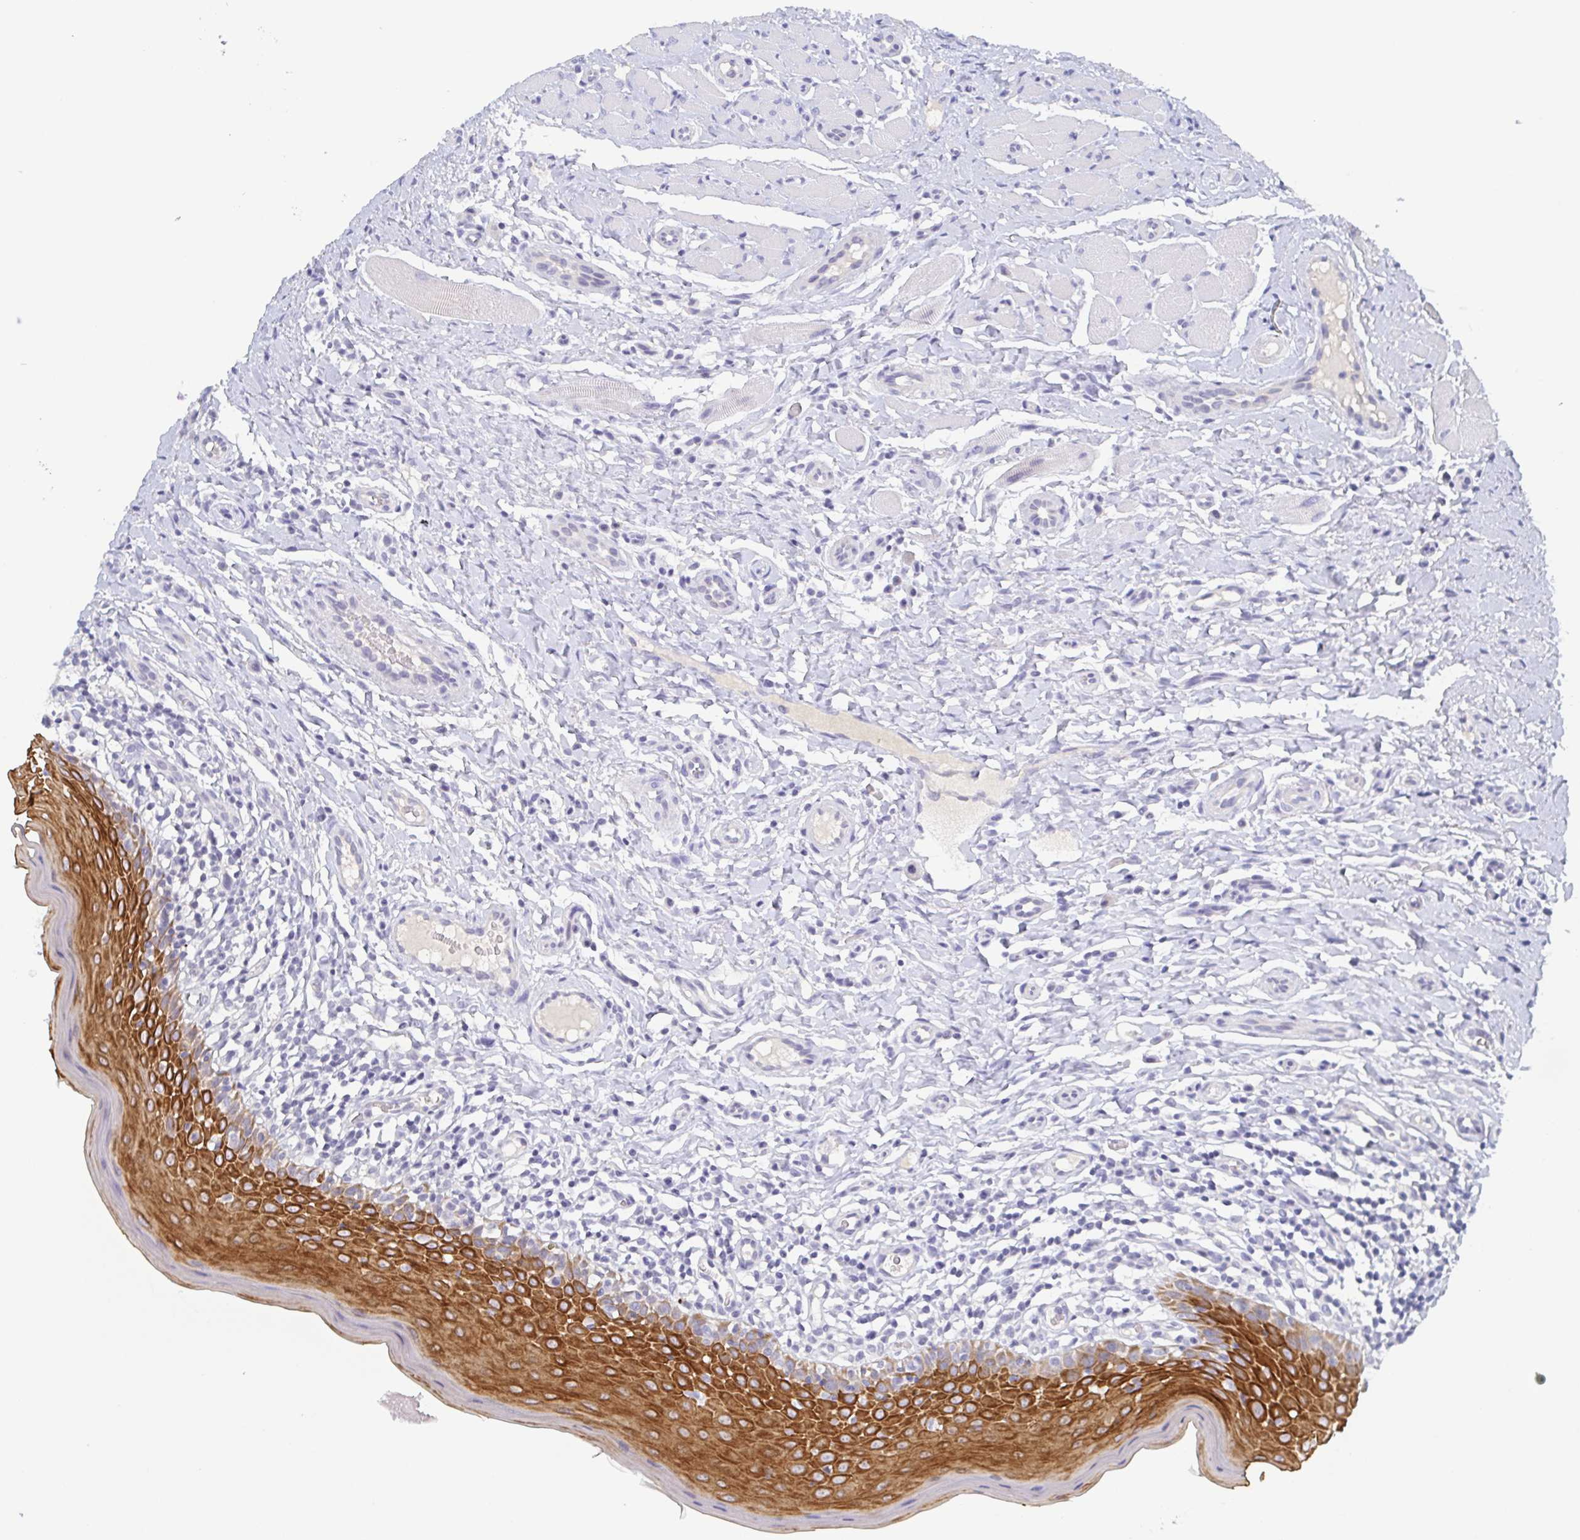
{"staining": {"intensity": "strong", "quantity": "25%-75%", "location": "cytoplasmic/membranous"}, "tissue": "oral mucosa", "cell_type": "Squamous epithelial cells", "image_type": "normal", "snomed": [{"axis": "morphology", "description": "Normal tissue, NOS"}, {"axis": "topography", "description": "Oral tissue"}, {"axis": "topography", "description": "Tounge, NOS"}], "caption": "The photomicrograph demonstrates immunohistochemical staining of unremarkable oral mucosa. There is strong cytoplasmic/membranous expression is present in approximately 25%-75% of squamous epithelial cells.", "gene": "RHOV", "patient": {"sex": "female", "age": 58}}